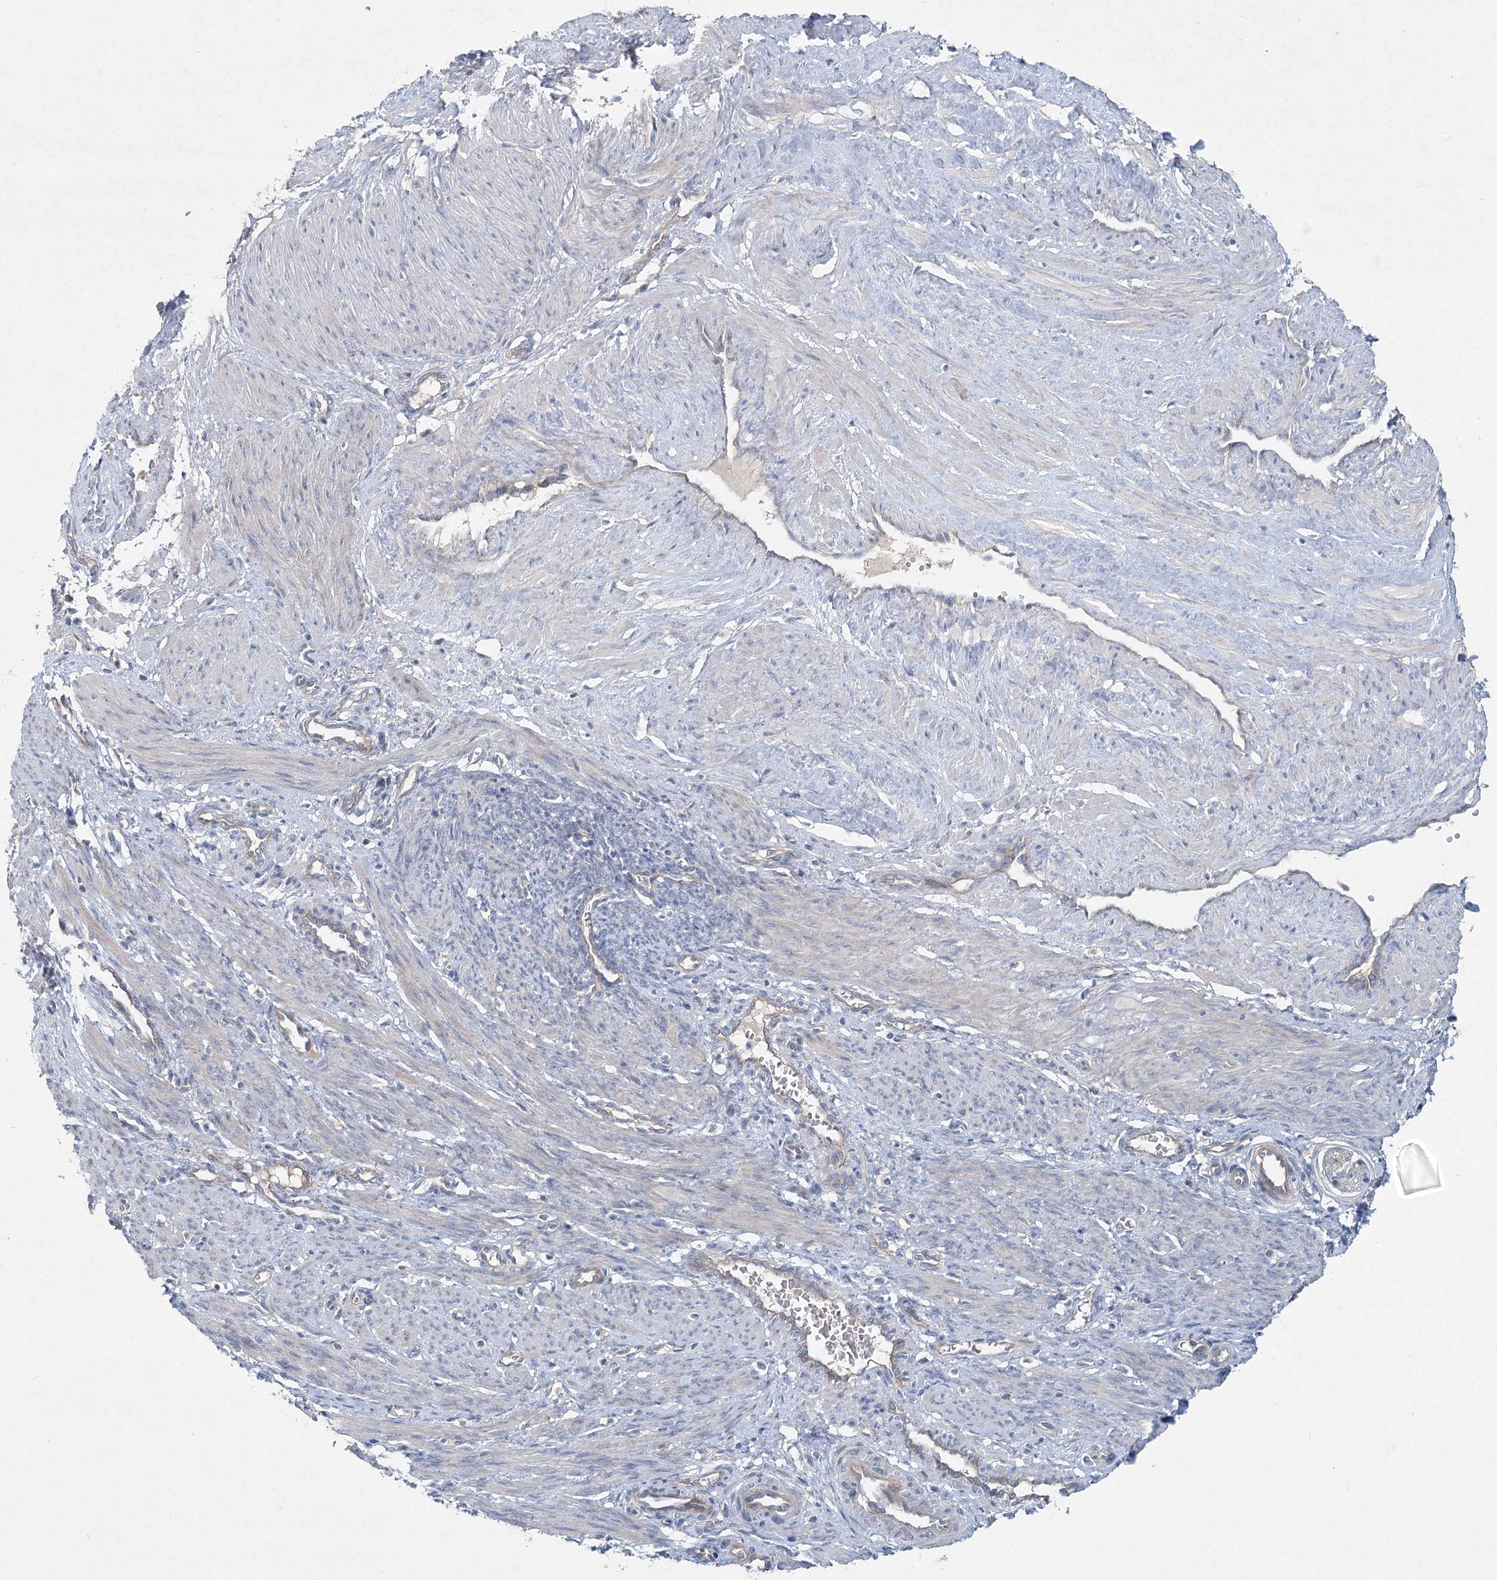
{"staining": {"intensity": "negative", "quantity": "none", "location": "none"}, "tissue": "smooth muscle", "cell_type": "Smooth muscle cells", "image_type": "normal", "snomed": [{"axis": "morphology", "description": "Normal tissue, NOS"}, {"axis": "topography", "description": "Endometrium"}], "caption": "A high-resolution micrograph shows IHC staining of unremarkable smooth muscle, which demonstrates no significant staining in smooth muscle cells.", "gene": "DNMBP", "patient": {"sex": "female", "age": 33}}